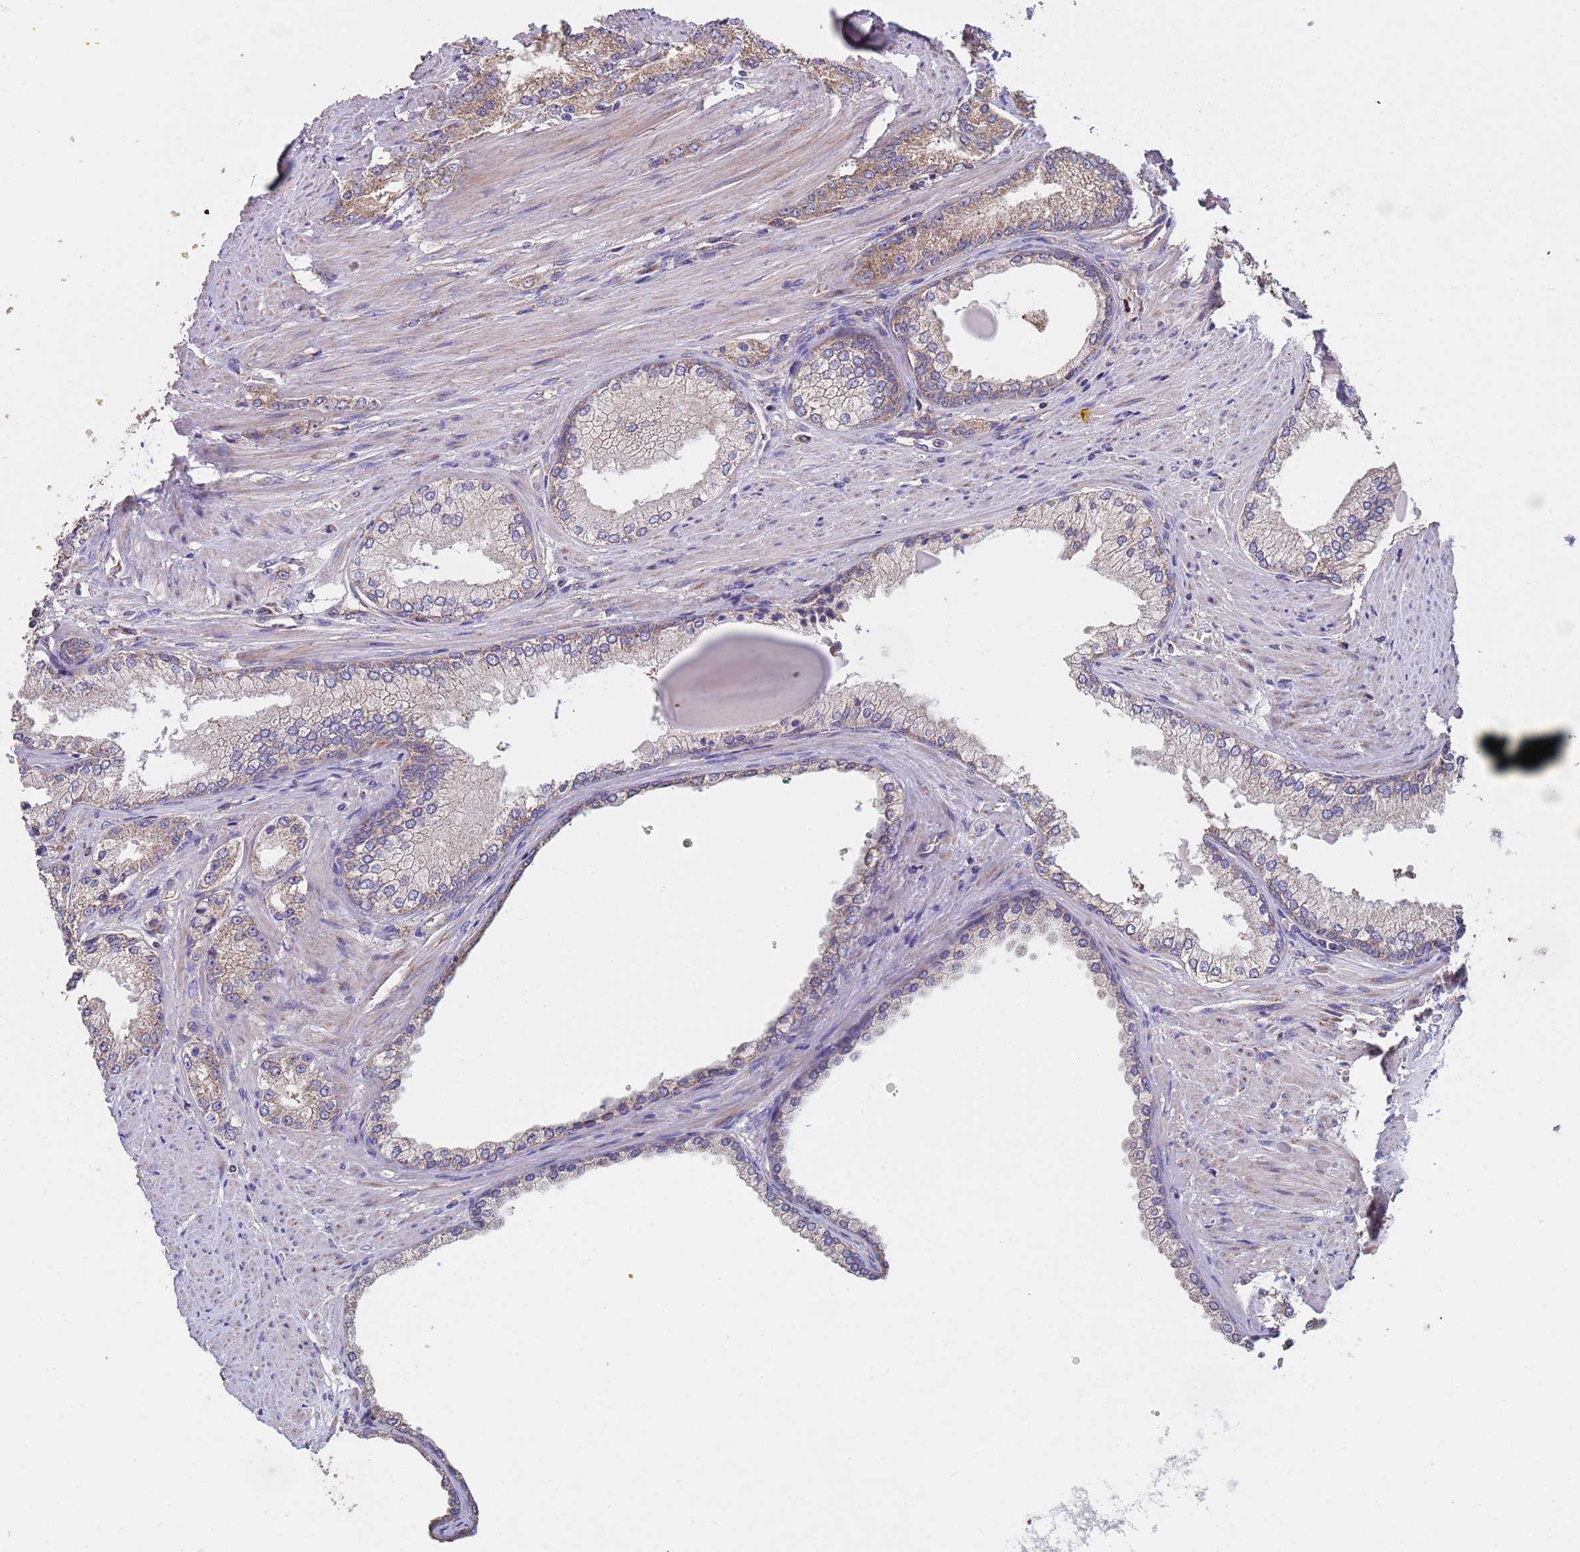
{"staining": {"intensity": "weak", "quantity": ">75%", "location": "cytoplasmic/membranous"}, "tissue": "prostate cancer", "cell_type": "Tumor cells", "image_type": "cancer", "snomed": [{"axis": "morphology", "description": "Adenocarcinoma, High grade"}, {"axis": "topography", "description": "Prostate"}], "caption": "Immunohistochemistry micrograph of human prostate cancer stained for a protein (brown), which reveals low levels of weak cytoplasmic/membranous expression in approximately >75% of tumor cells.", "gene": "EEF1AKMT1", "patient": {"sex": "male", "age": 66}}